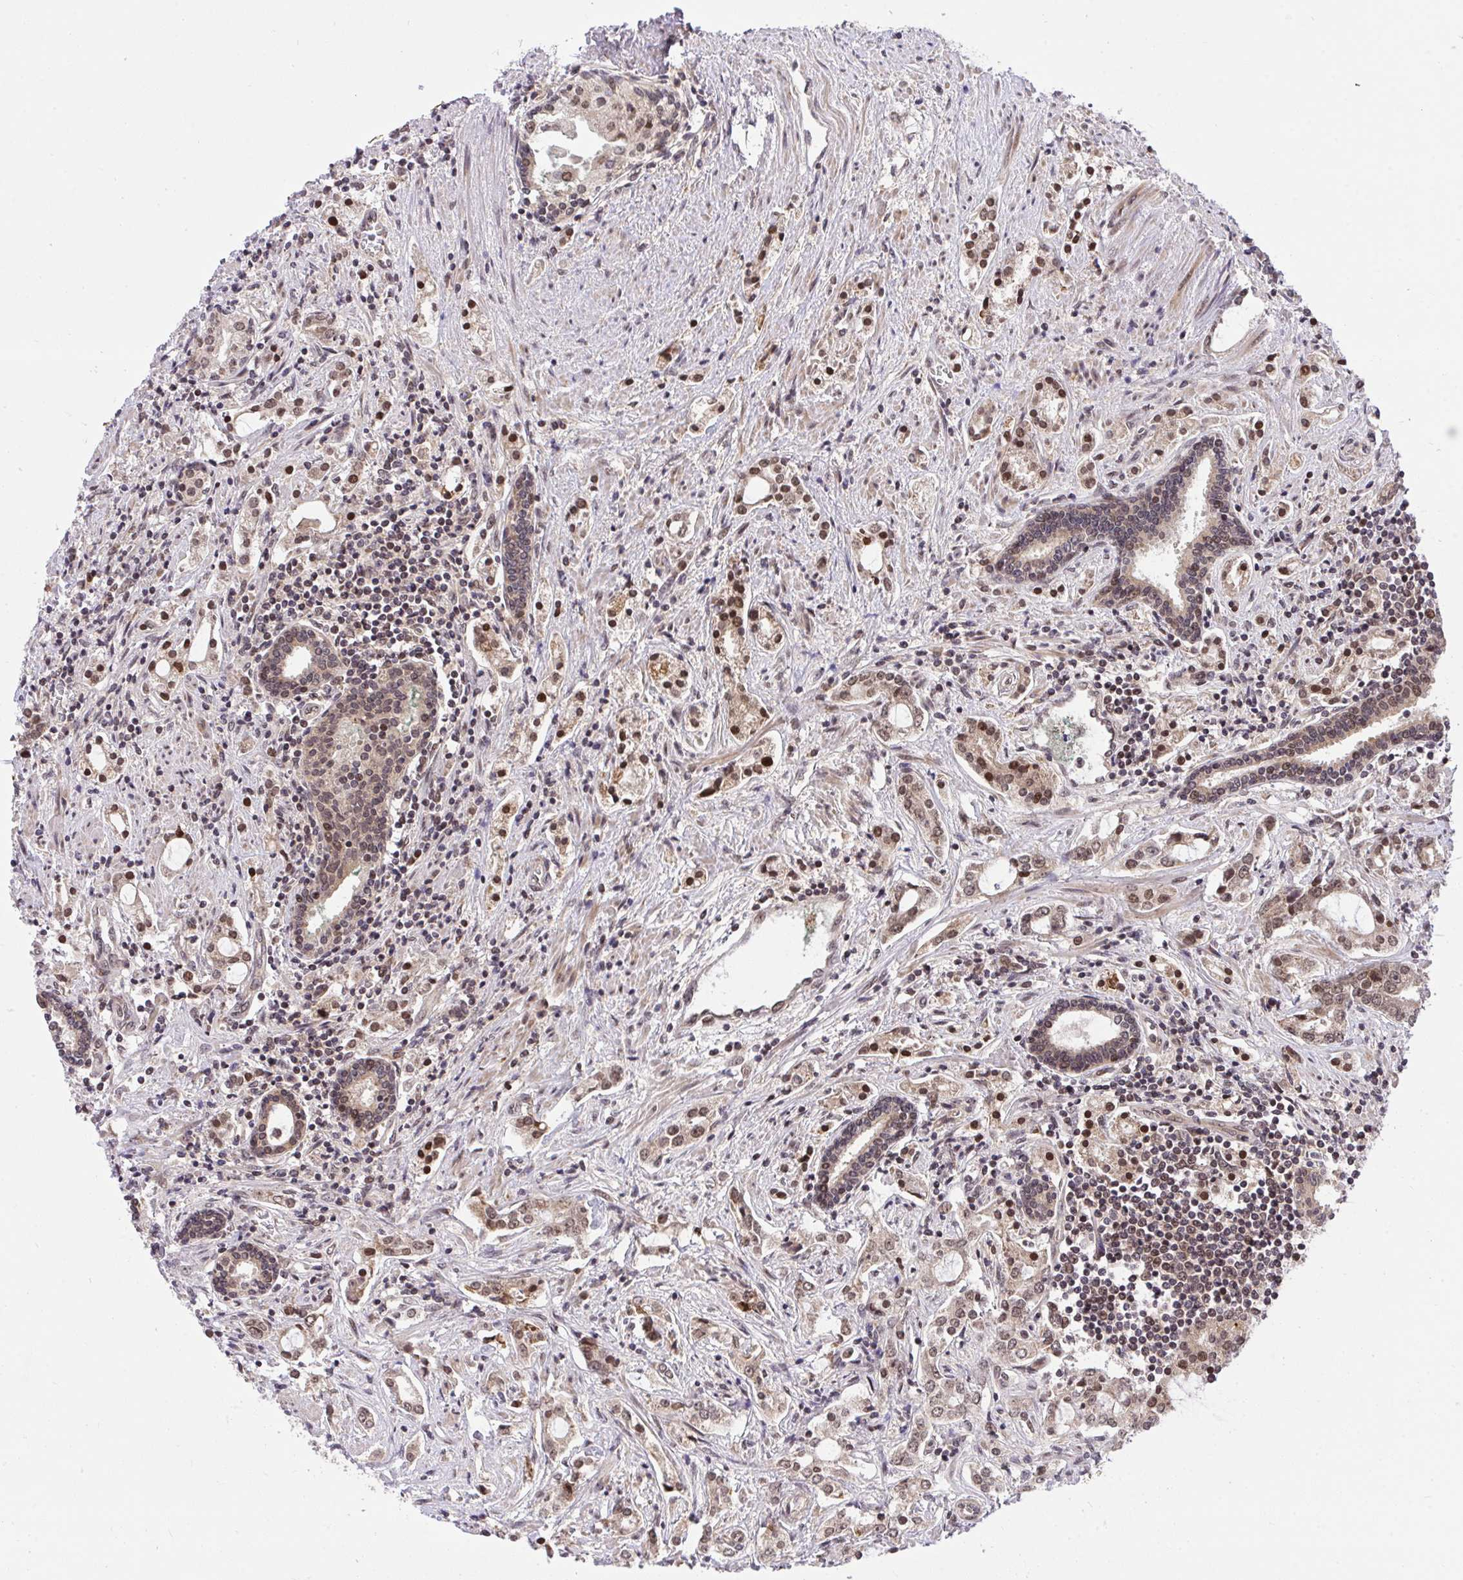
{"staining": {"intensity": "moderate", "quantity": ">75%", "location": "cytoplasmic/membranous,nuclear"}, "tissue": "prostate cancer", "cell_type": "Tumor cells", "image_type": "cancer", "snomed": [{"axis": "morphology", "description": "Adenocarcinoma, Medium grade"}, {"axis": "topography", "description": "Prostate"}], "caption": "This photomicrograph reveals prostate medium-grade adenocarcinoma stained with immunohistochemistry (IHC) to label a protein in brown. The cytoplasmic/membranous and nuclear of tumor cells show moderate positivity for the protein. Nuclei are counter-stained blue.", "gene": "ERI1", "patient": {"sex": "male", "age": 57}}